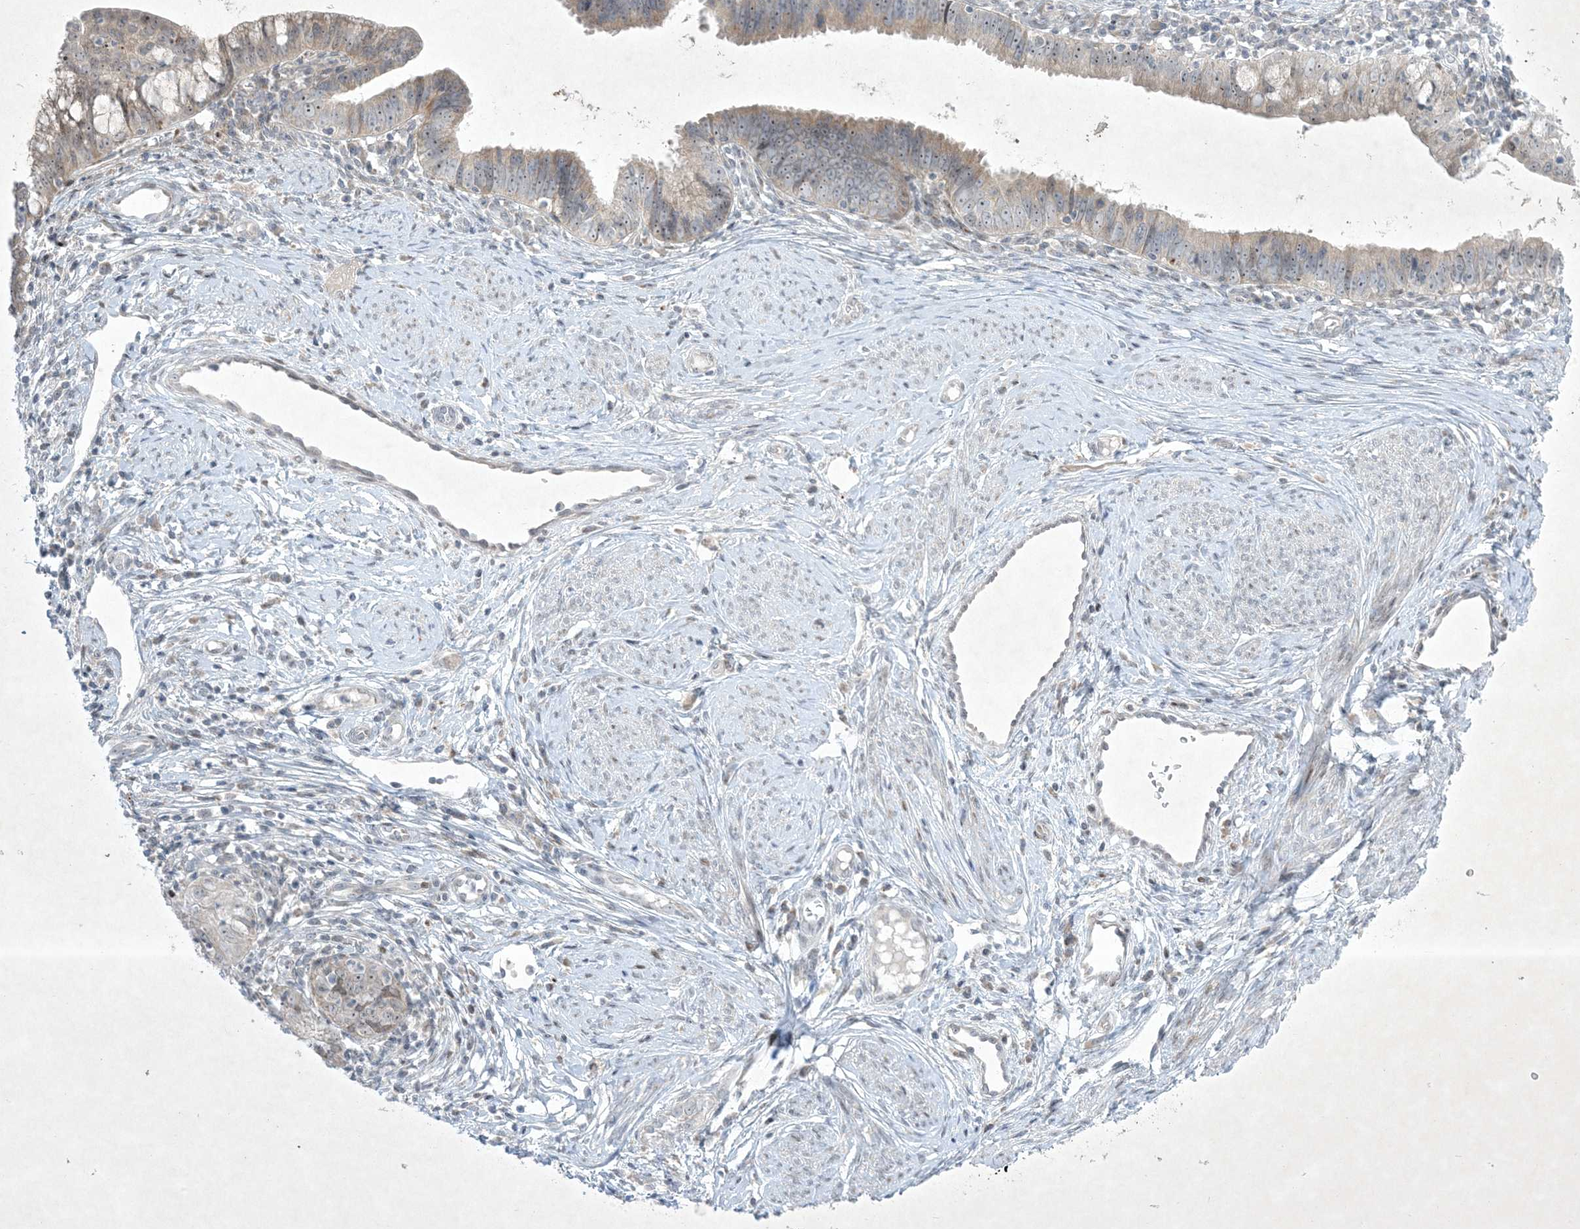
{"staining": {"intensity": "weak", "quantity": "25%-75%", "location": "cytoplasmic/membranous,nuclear"}, "tissue": "cervical cancer", "cell_type": "Tumor cells", "image_type": "cancer", "snomed": [{"axis": "morphology", "description": "Adenocarcinoma, NOS"}, {"axis": "topography", "description": "Cervix"}], "caption": "Immunohistochemical staining of human adenocarcinoma (cervical) demonstrates low levels of weak cytoplasmic/membranous and nuclear staining in approximately 25%-75% of tumor cells.", "gene": "SOGA3", "patient": {"sex": "female", "age": 36}}